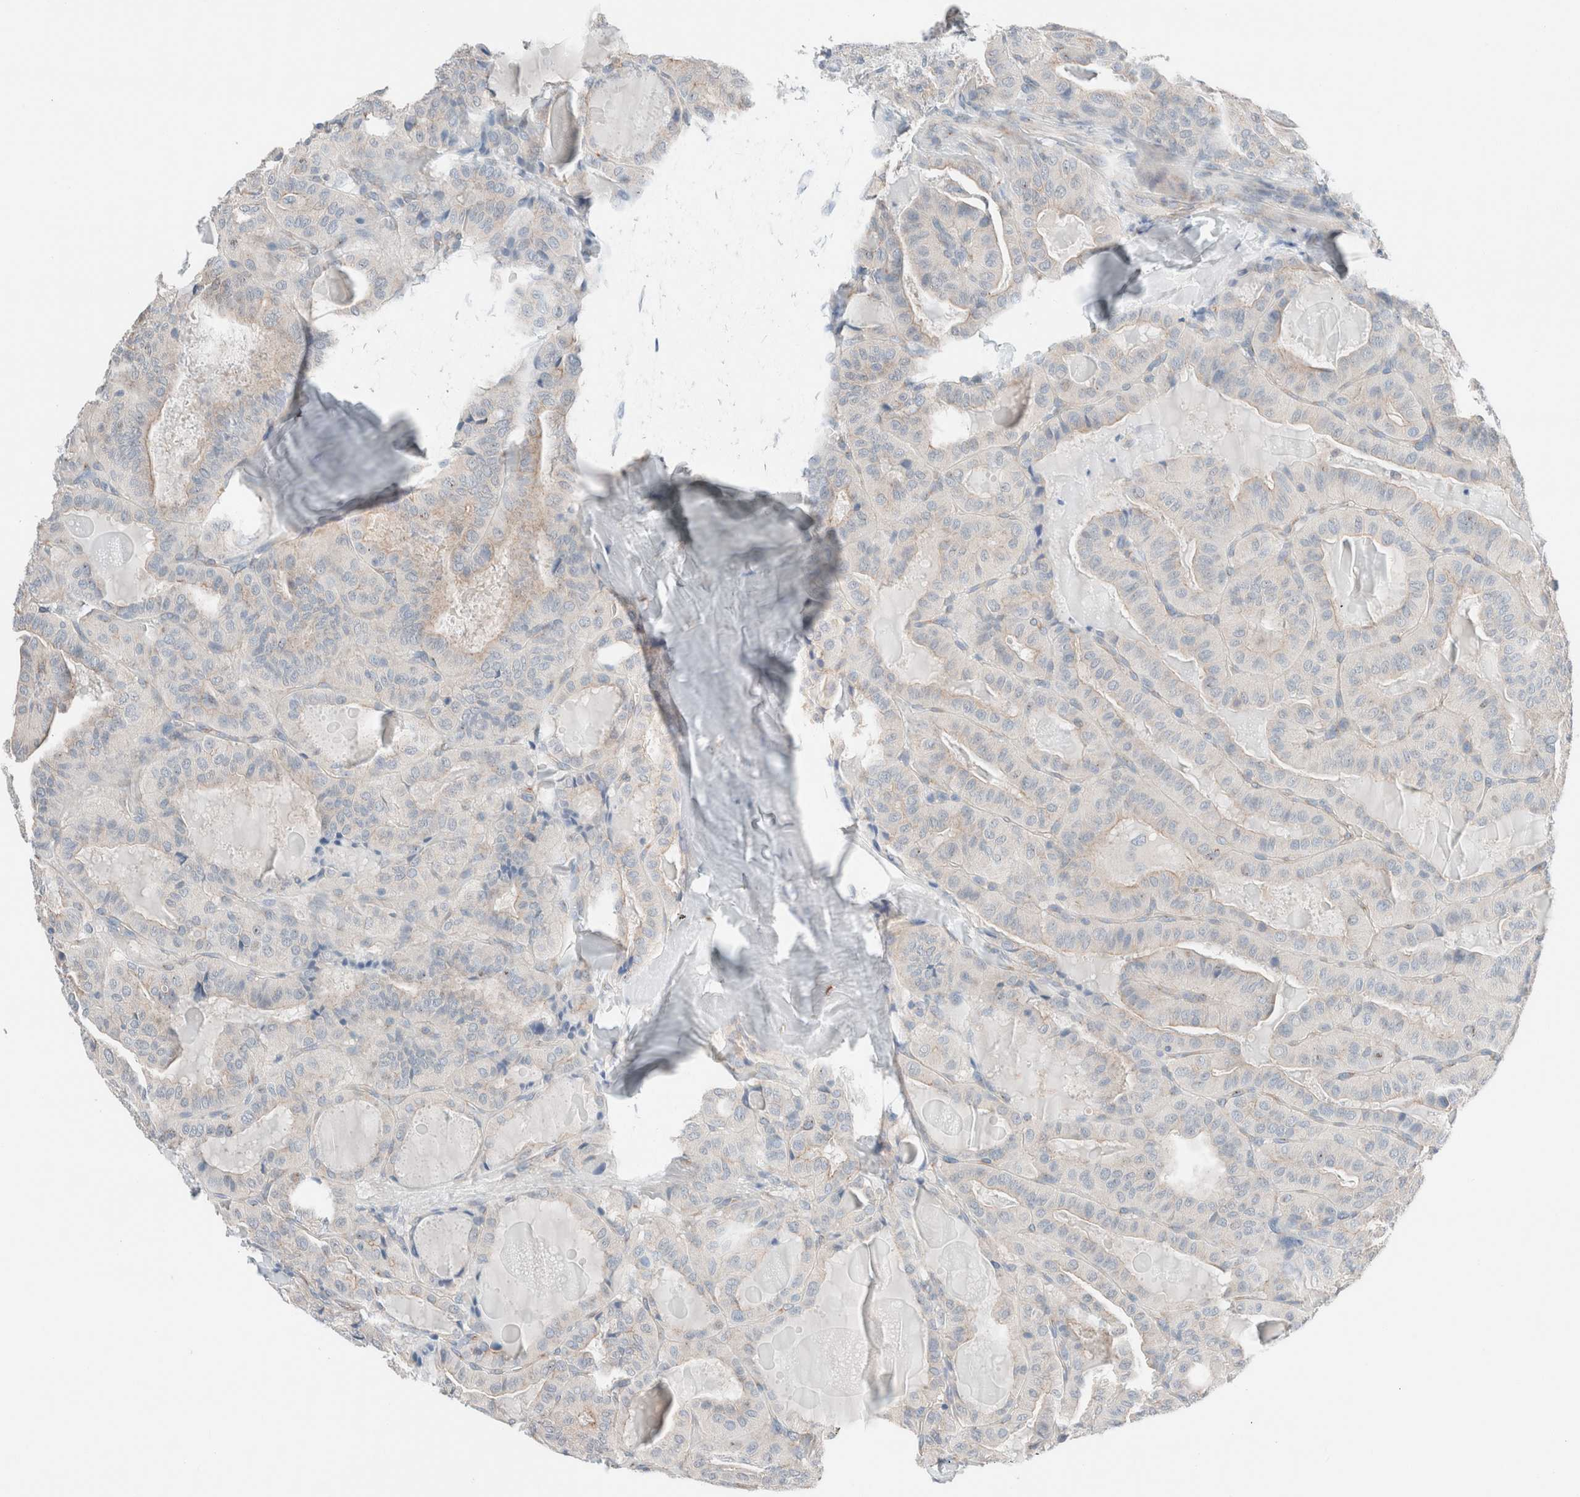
{"staining": {"intensity": "weak", "quantity": "<25%", "location": "cytoplasmic/membranous"}, "tissue": "thyroid cancer", "cell_type": "Tumor cells", "image_type": "cancer", "snomed": [{"axis": "morphology", "description": "Papillary adenocarcinoma, NOS"}, {"axis": "topography", "description": "Thyroid gland"}], "caption": "Micrograph shows no significant protein expression in tumor cells of papillary adenocarcinoma (thyroid).", "gene": "CASC3", "patient": {"sex": "male", "age": 77}}